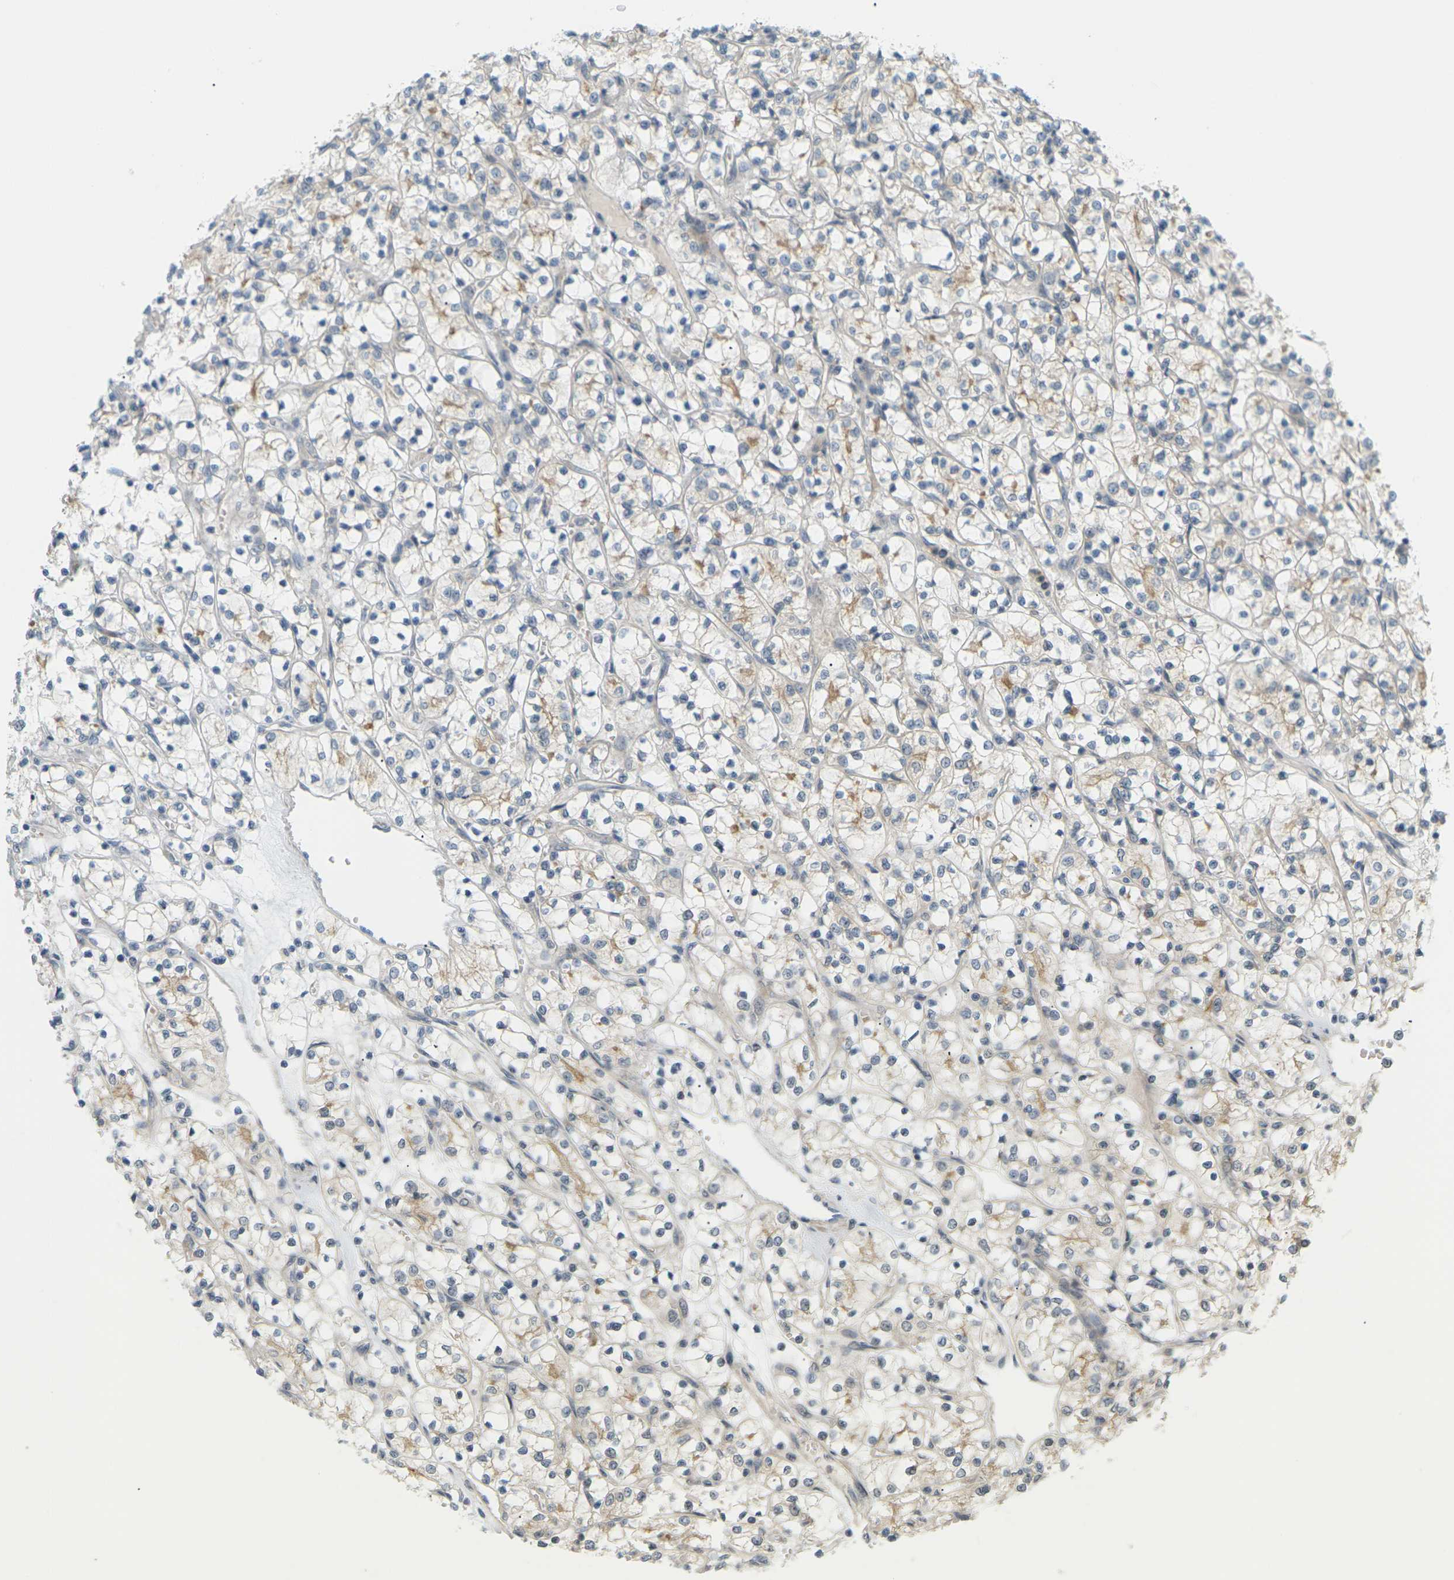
{"staining": {"intensity": "weak", "quantity": ">75%", "location": "cytoplasmic/membranous"}, "tissue": "renal cancer", "cell_type": "Tumor cells", "image_type": "cancer", "snomed": [{"axis": "morphology", "description": "Adenocarcinoma, NOS"}, {"axis": "topography", "description": "Kidney"}], "caption": "Tumor cells exhibit low levels of weak cytoplasmic/membranous staining in approximately >75% of cells in human adenocarcinoma (renal). (DAB (3,3'-diaminobenzidine) IHC with brightfield microscopy, high magnification).", "gene": "SOCS6", "patient": {"sex": "female", "age": 69}}